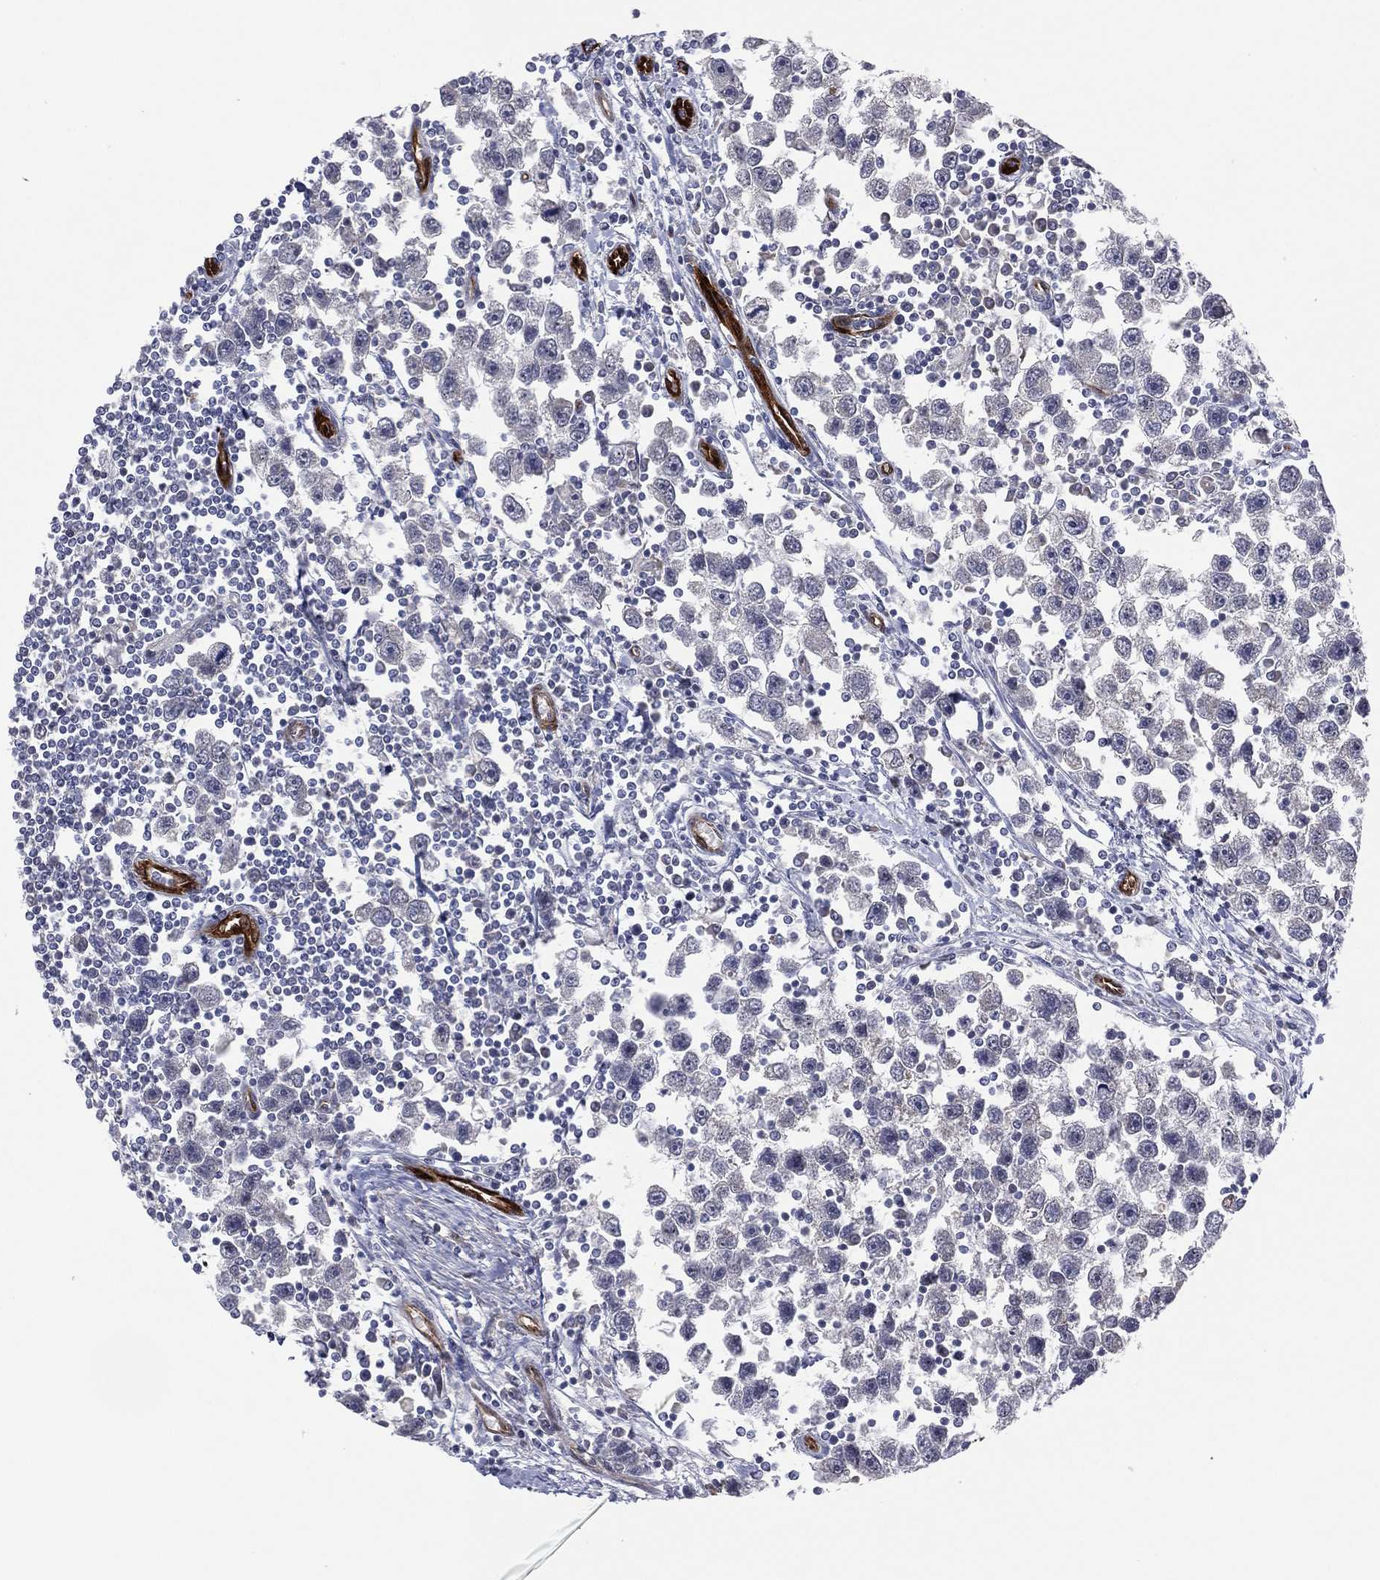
{"staining": {"intensity": "negative", "quantity": "none", "location": "none"}, "tissue": "testis cancer", "cell_type": "Tumor cells", "image_type": "cancer", "snomed": [{"axis": "morphology", "description": "Seminoma, NOS"}, {"axis": "topography", "description": "Testis"}], "caption": "This is an immunohistochemistry (IHC) histopathology image of human testis cancer. There is no expression in tumor cells.", "gene": "SNCG", "patient": {"sex": "male", "age": 30}}